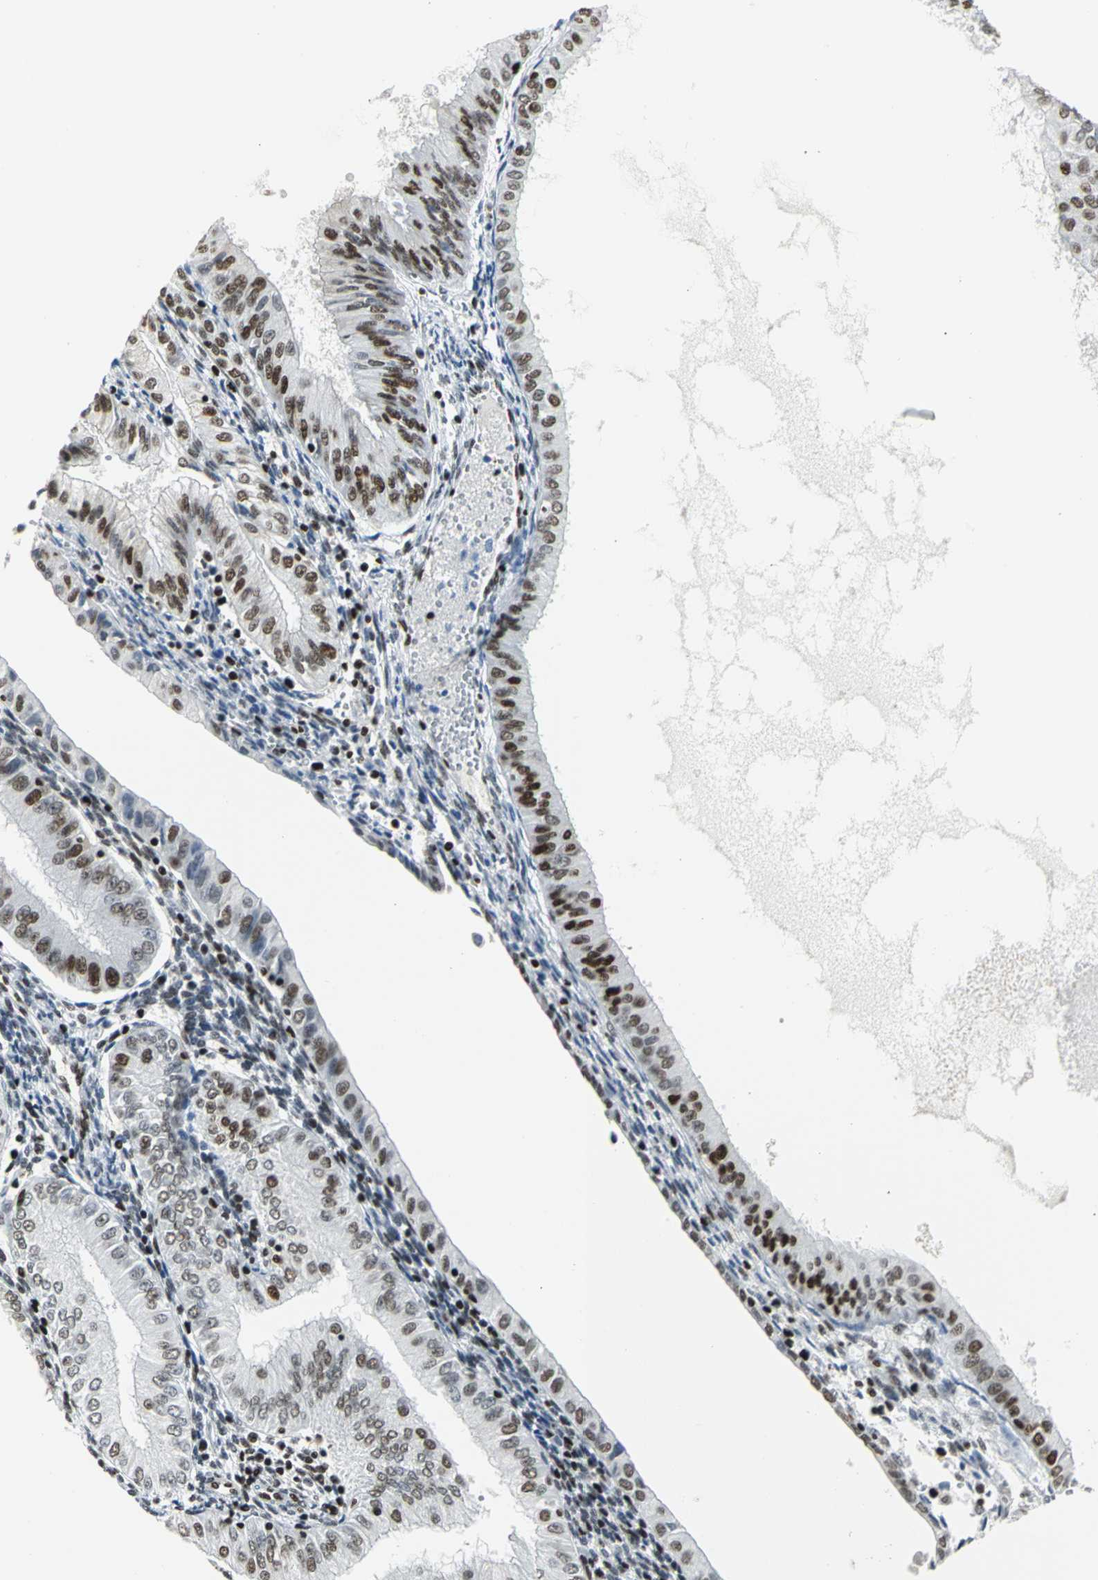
{"staining": {"intensity": "strong", "quantity": ">75%", "location": "nuclear"}, "tissue": "endometrial cancer", "cell_type": "Tumor cells", "image_type": "cancer", "snomed": [{"axis": "morphology", "description": "Adenocarcinoma, NOS"}, {"axis": "topography", "description": "Endometrium"}], "caption": "Endometrial cancer stained for a protein (brown) reveals strong nuclear positive expression in about >75% of tumor cells.", "gene": "HNRNPD", "patient": {"sex": "female", "age": 53}}